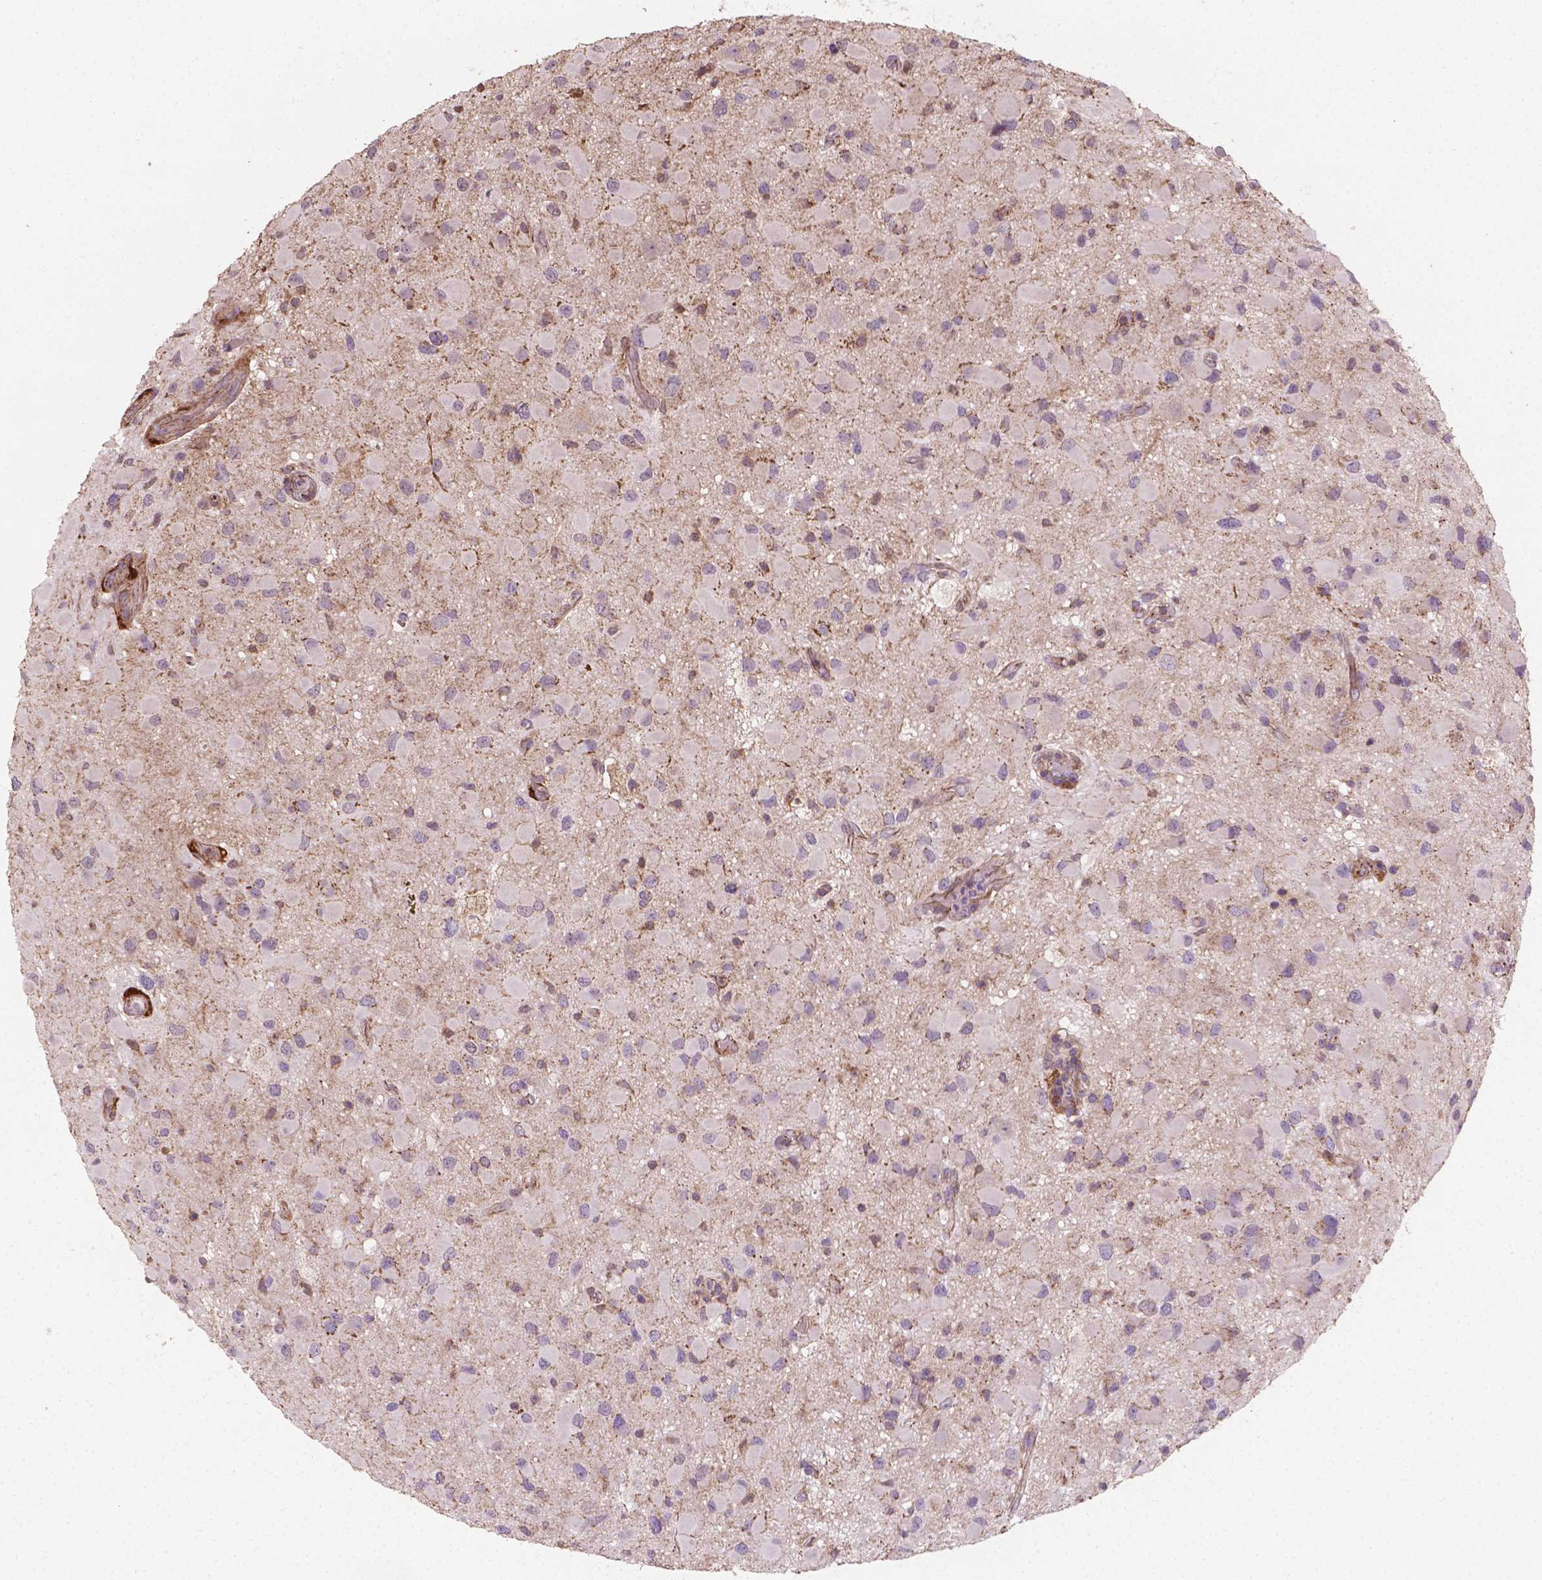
{"staining": {"intensity": "weak", "quantity": "<25%", "location": "cytoplasmic/membranous"}, "tissue": "glioma", "cell_type": "Tumor cells", "image_type": "cancer", "snomed": [{"axis": "morphology", "description": "Glioma, malignant, Low grade"}, {"axis": "topography", "description": "Brain"}], "caption": "IHC of human low-grade glioma (malignant) exhibits no expression in tumor cells.", "gene": "TCAF1", "patient": {"sex": "female", "age": 32}}